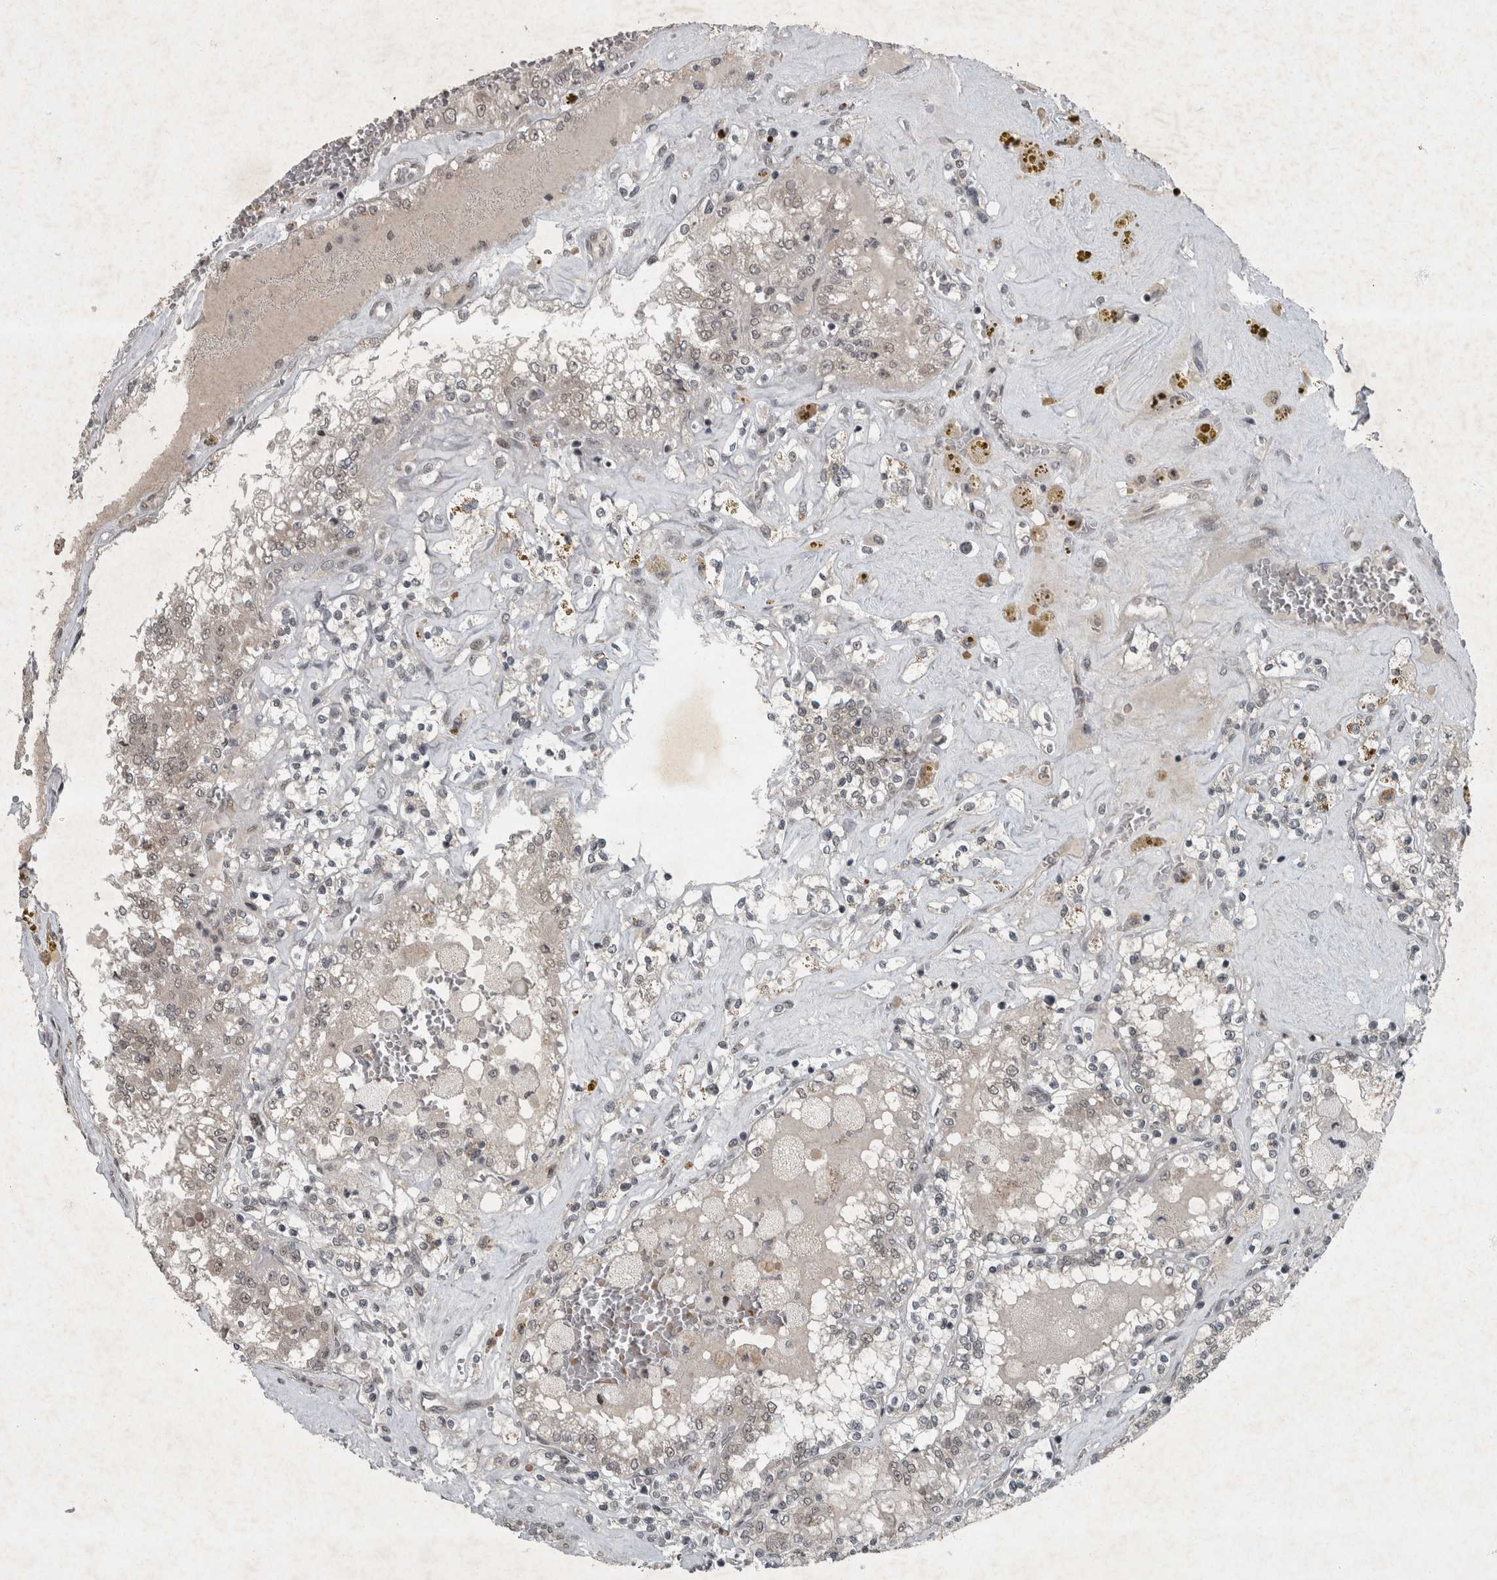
{"staining": {"intensity": "weak", "quantity": "<25%", "location": "nuclear"}, "tissue": "renal cancer", "cell_type": "Tumor cells", "image_type": "cancer", "snomed": [{"axis": "morphology", "description": "Adenocarcinoma, NOS"}, {"axis": "topography", "description": "Kidney"}], "caption": "An IHC photomicrograph of renal cancer (adenocarcinoma) is shown. There is no staining in tumor cells of renal cancer (adenocarcinoma).", "gene": "WDR33", "patient": {"sex": "female", "age": 56}}